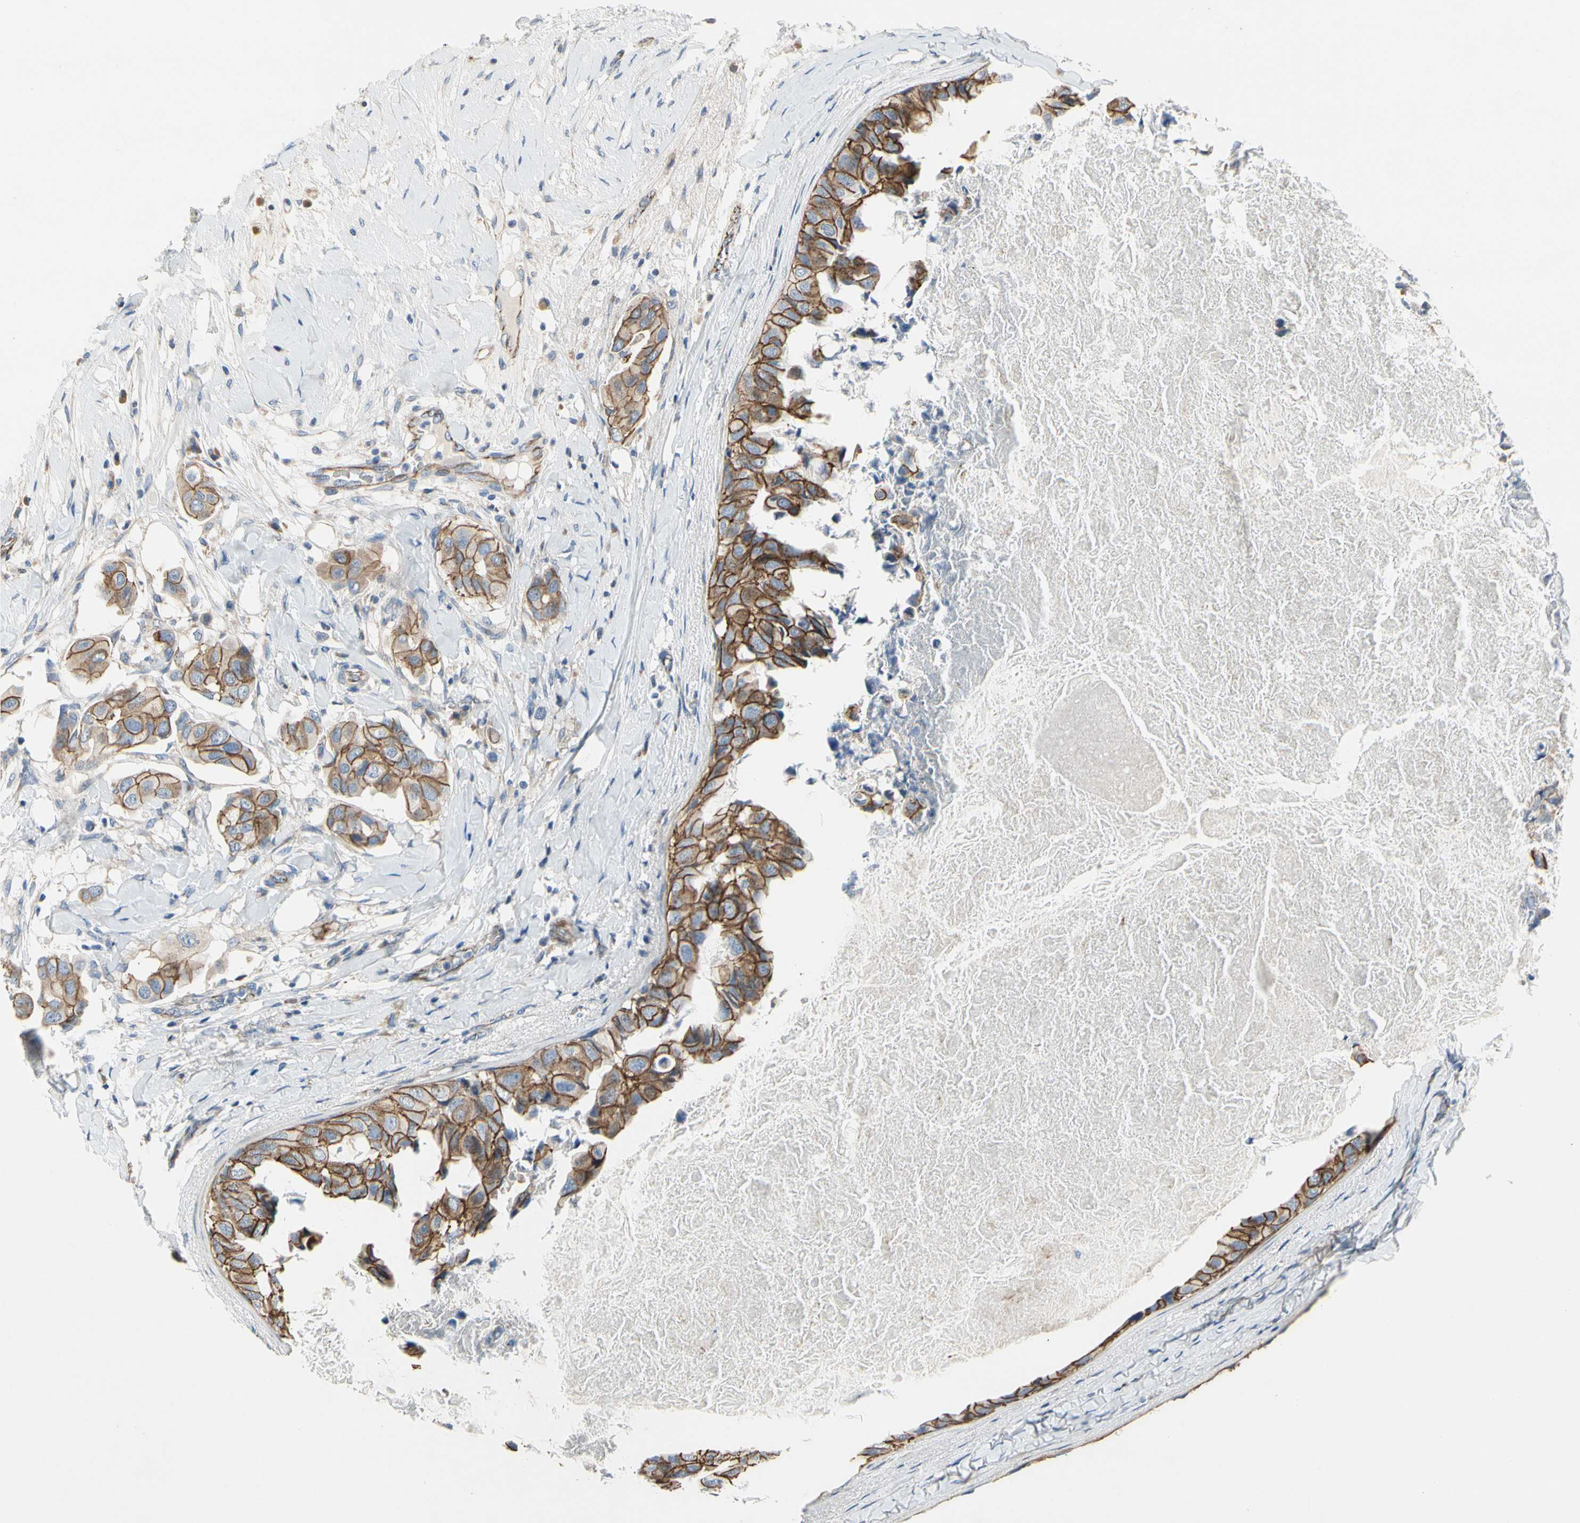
{"staining": {"intensity": "moderate", "quantity": "25%-75%", "location": "cytoplasmic/membranous"}, "tissue": "breast cancer", "cell_type": "Tumor cells", "image_type": "cancer", "snomed": [{"axis": "morphology", "description": "Duct carcinoma"}, {"axis": "topography", "description": "Breast"}], "caption": "A brown stain shows moderate cytoplasmic/membranous positivity of a protein in human breast infiltrating ductal carcinoma tumor cells. Nuclei are stained in blue.", "gene": "LGR6", "patient": {"sex": "female", "age": 40}}